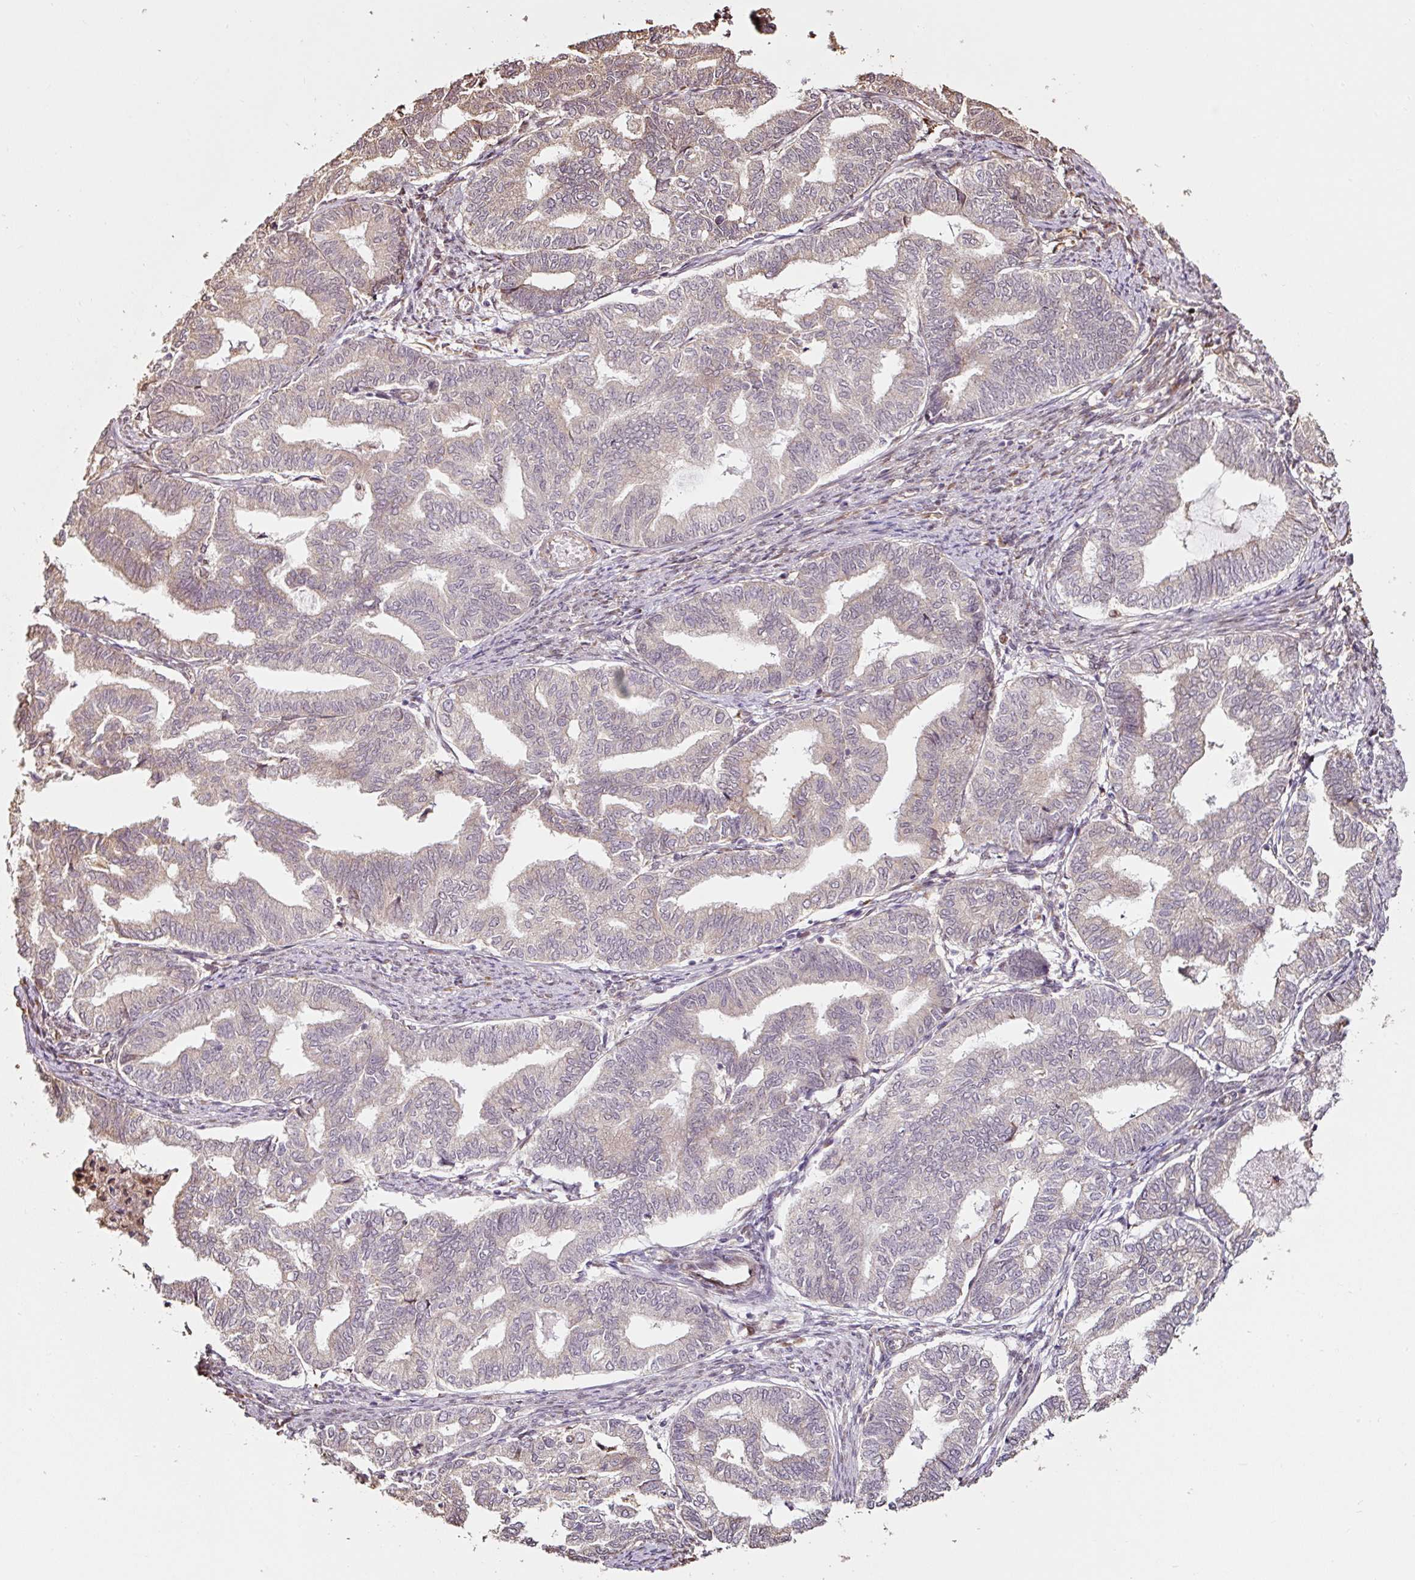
{"staining": {"intensity": "weak", "quantity": "25%-75%", "location": "cytoplasmic/membranous"}, "tissue": "endometrial cancer", "cell_type": "Tumor cells", "image_type": "cancer", "snomed": [{"axis": "morphology", "description": "Adenocarcinoma, NOS"}, {"axis": "topography", "description": "Endometrium"}], "caption": "Immunohistochemistry (IHC) image of neoplastic tissue: human endometrial cancer stained using IHC shows low levels of weak protein expression localized specifically in the cytoplasmic/membranous of tumor cells, appearing as a cytoplasmic/membranous brown color.", "gene": "ETF1", "patient": {"sex": "female", "age": 79}}